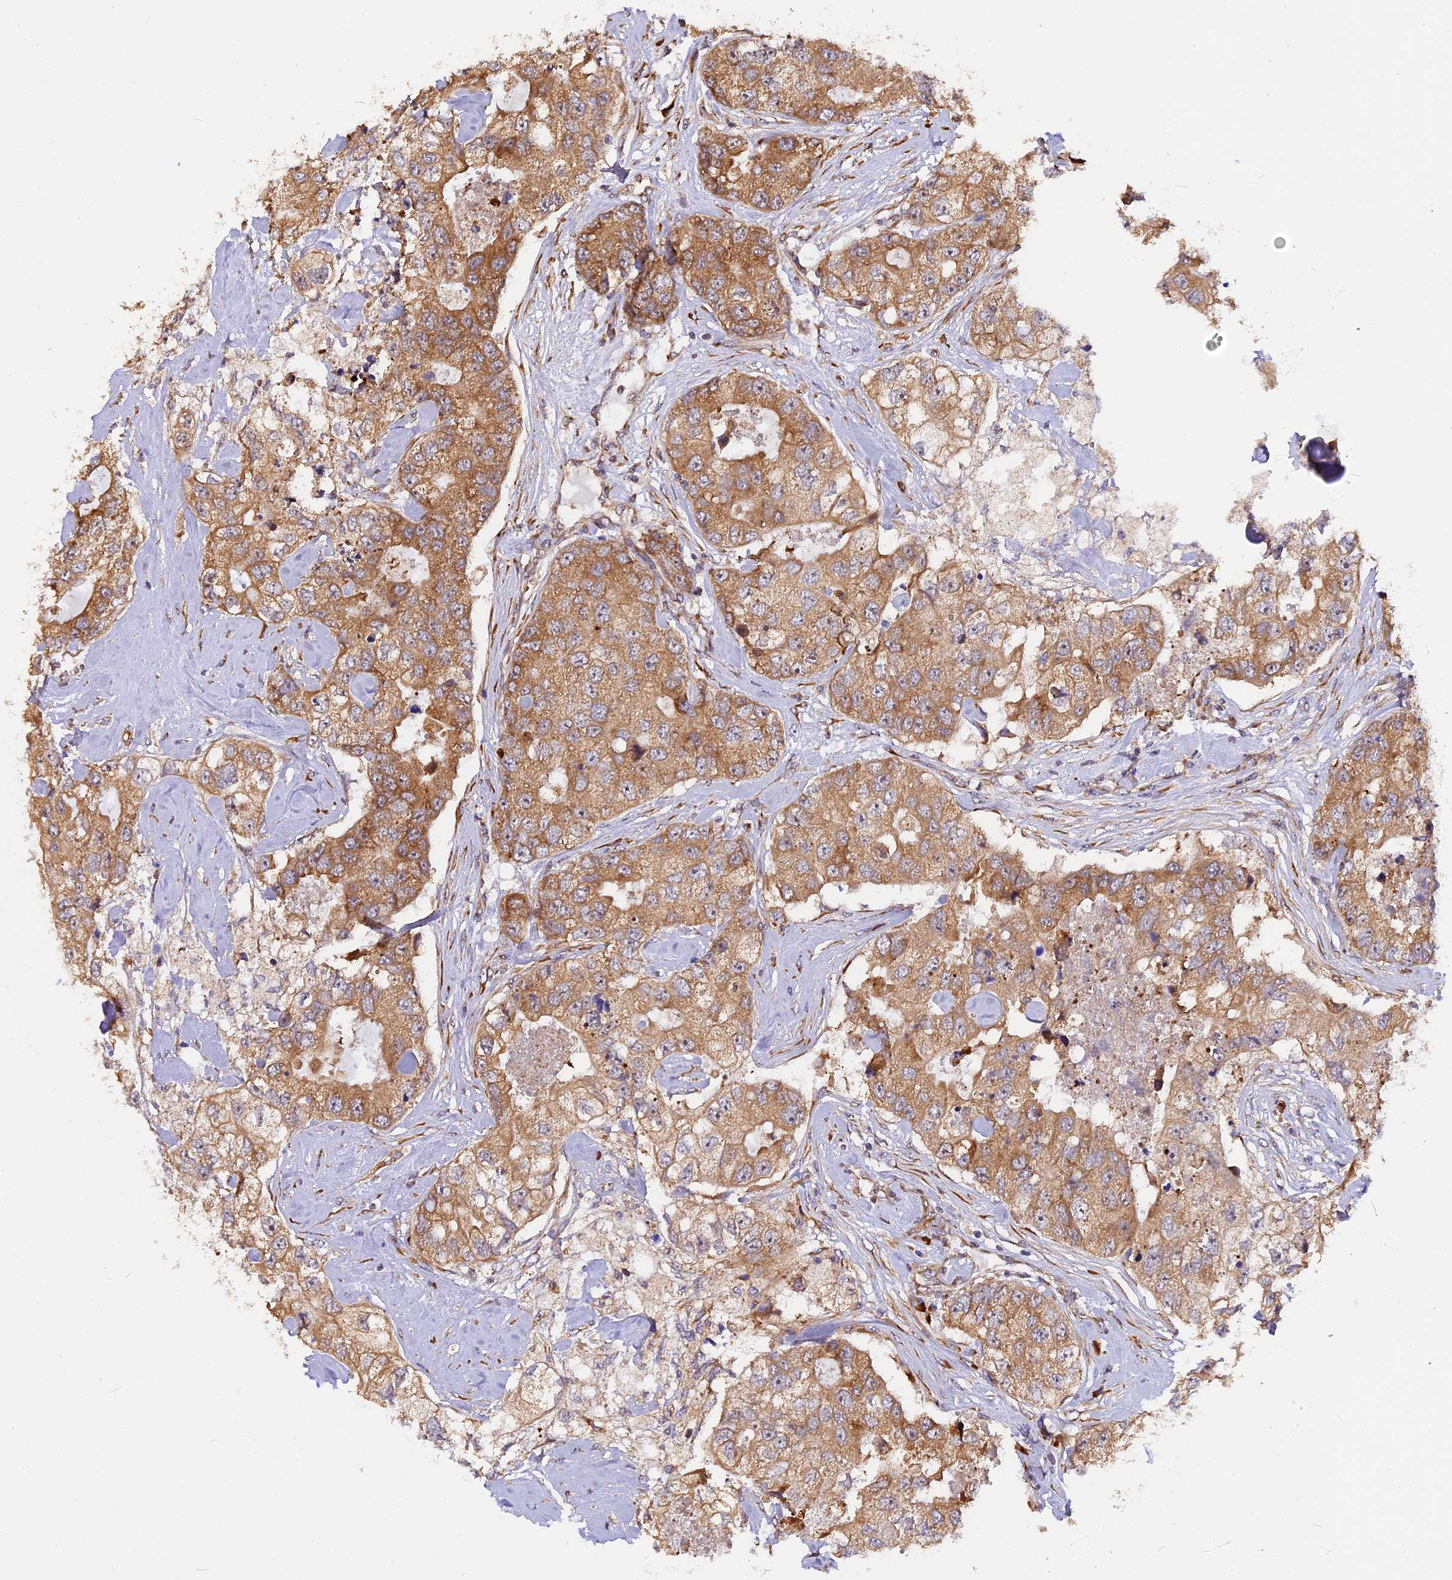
{"staining": {"intensity": "moderate", "quantity": ">75%", "location": "cytoplasmic/membranous"}, "tissue": "breast cancer", "cell_type": "Tumor cells", "image_type": "cancer", "snomed": [{"axis": "morphology", "description": "Duct carcinoma"}, {"axis": "topography", "description": "Breast"}], "caption": "Intraductal carcinoma (breast) stained with a protein marker demonstrates moderate staining in tumor cells.", "gene": "GNPTAB", "patient": {"sex": "female", "age": 62}}